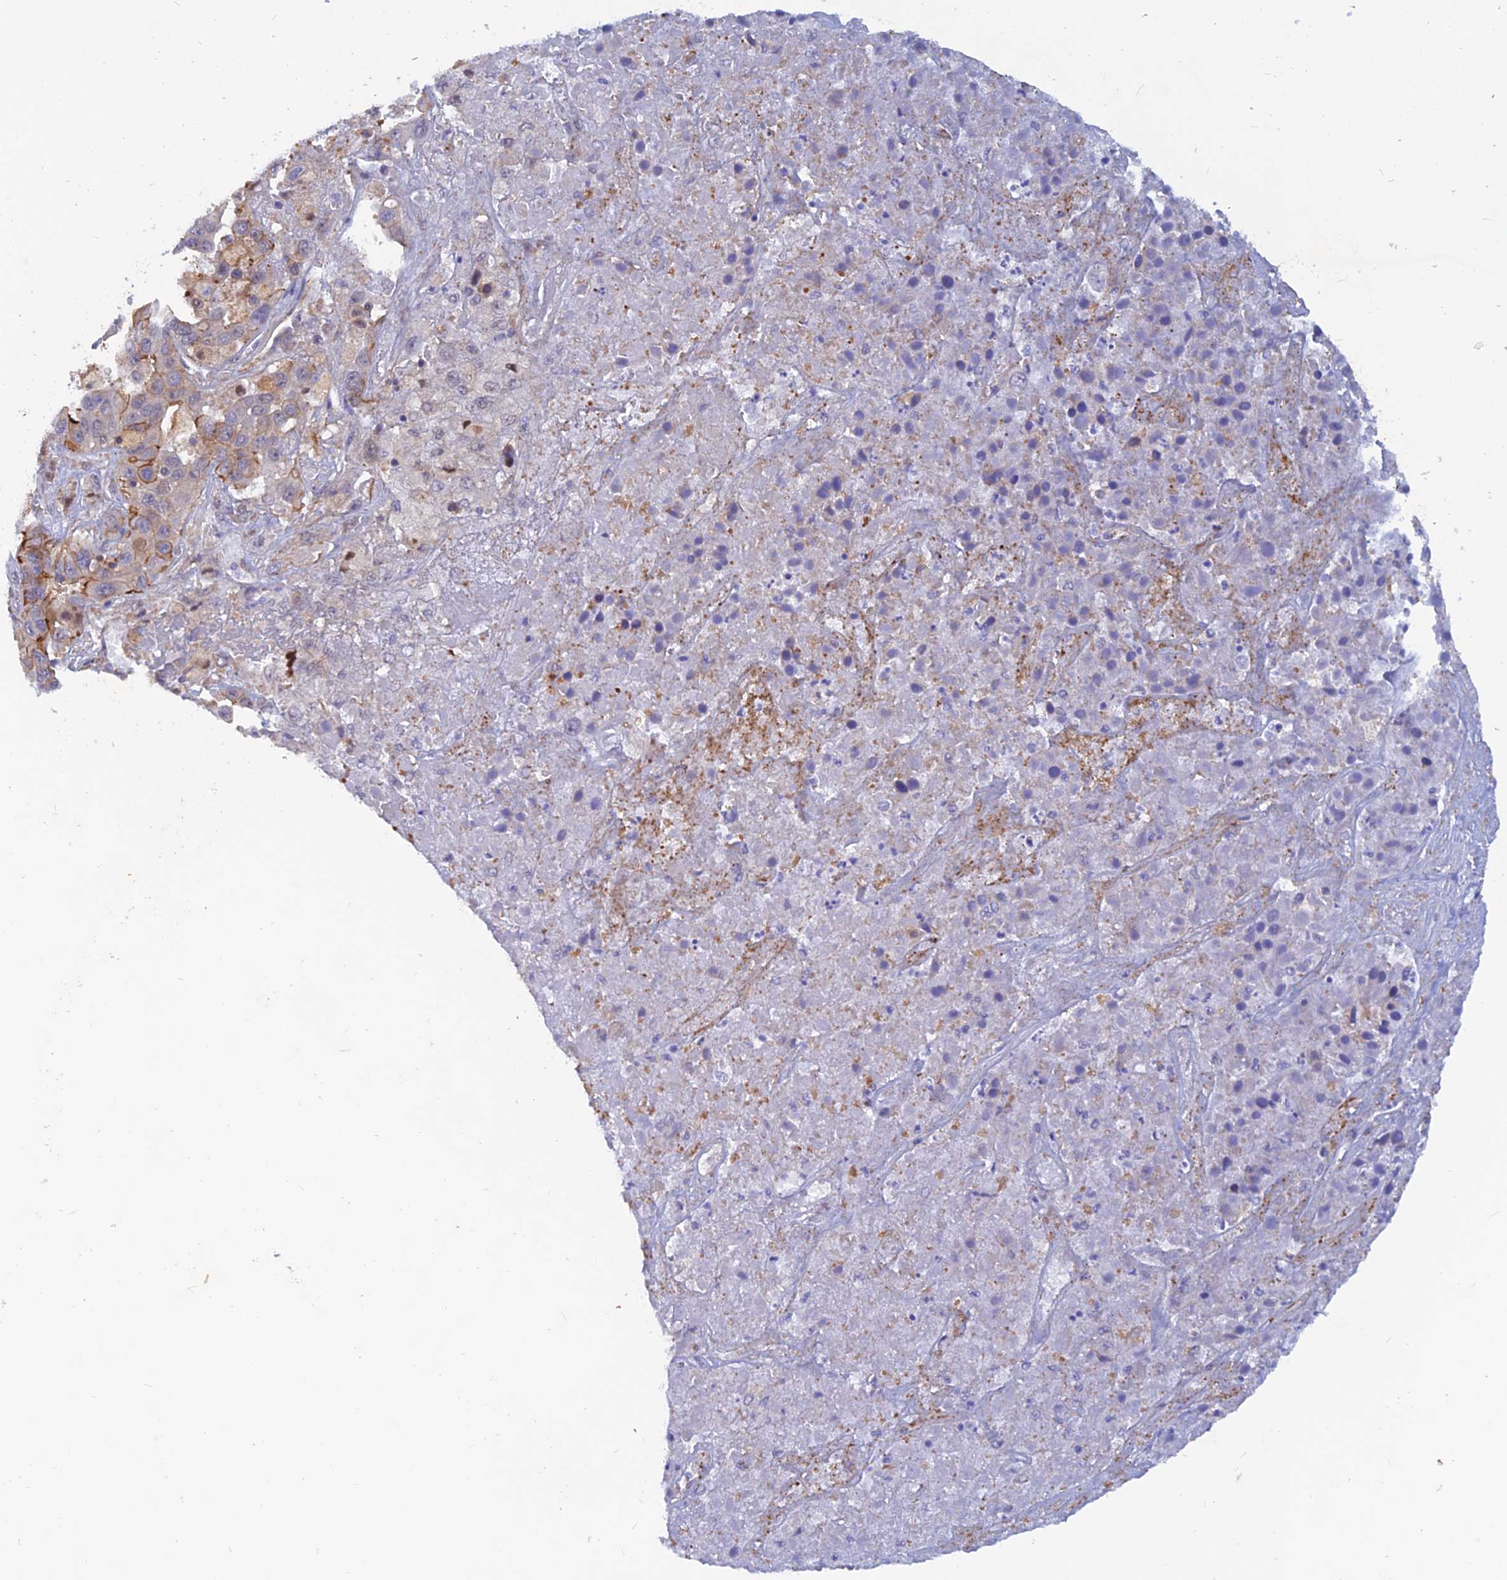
{"staining": {"intensity": "moderate", "quantity": "<25%", "location": "cytoplasmic/membranous"}, "tissue": "liver cancer", "cell_type": "Tumor cells", "image_type": "cancer", "snomed": [{"axis": "morphology", "description": "Cholangiocarcinoma"}, {"axis": "topography", "description": "Liver"}], "caption": "Immunohistochemical staining of liver cancer exhibits low levels of moderate cytoplasmic/membranous staining in approximately <25% of tumor cells.", "gene": "DNAJC16", "patient": {"sex": "female", "age": 52}}